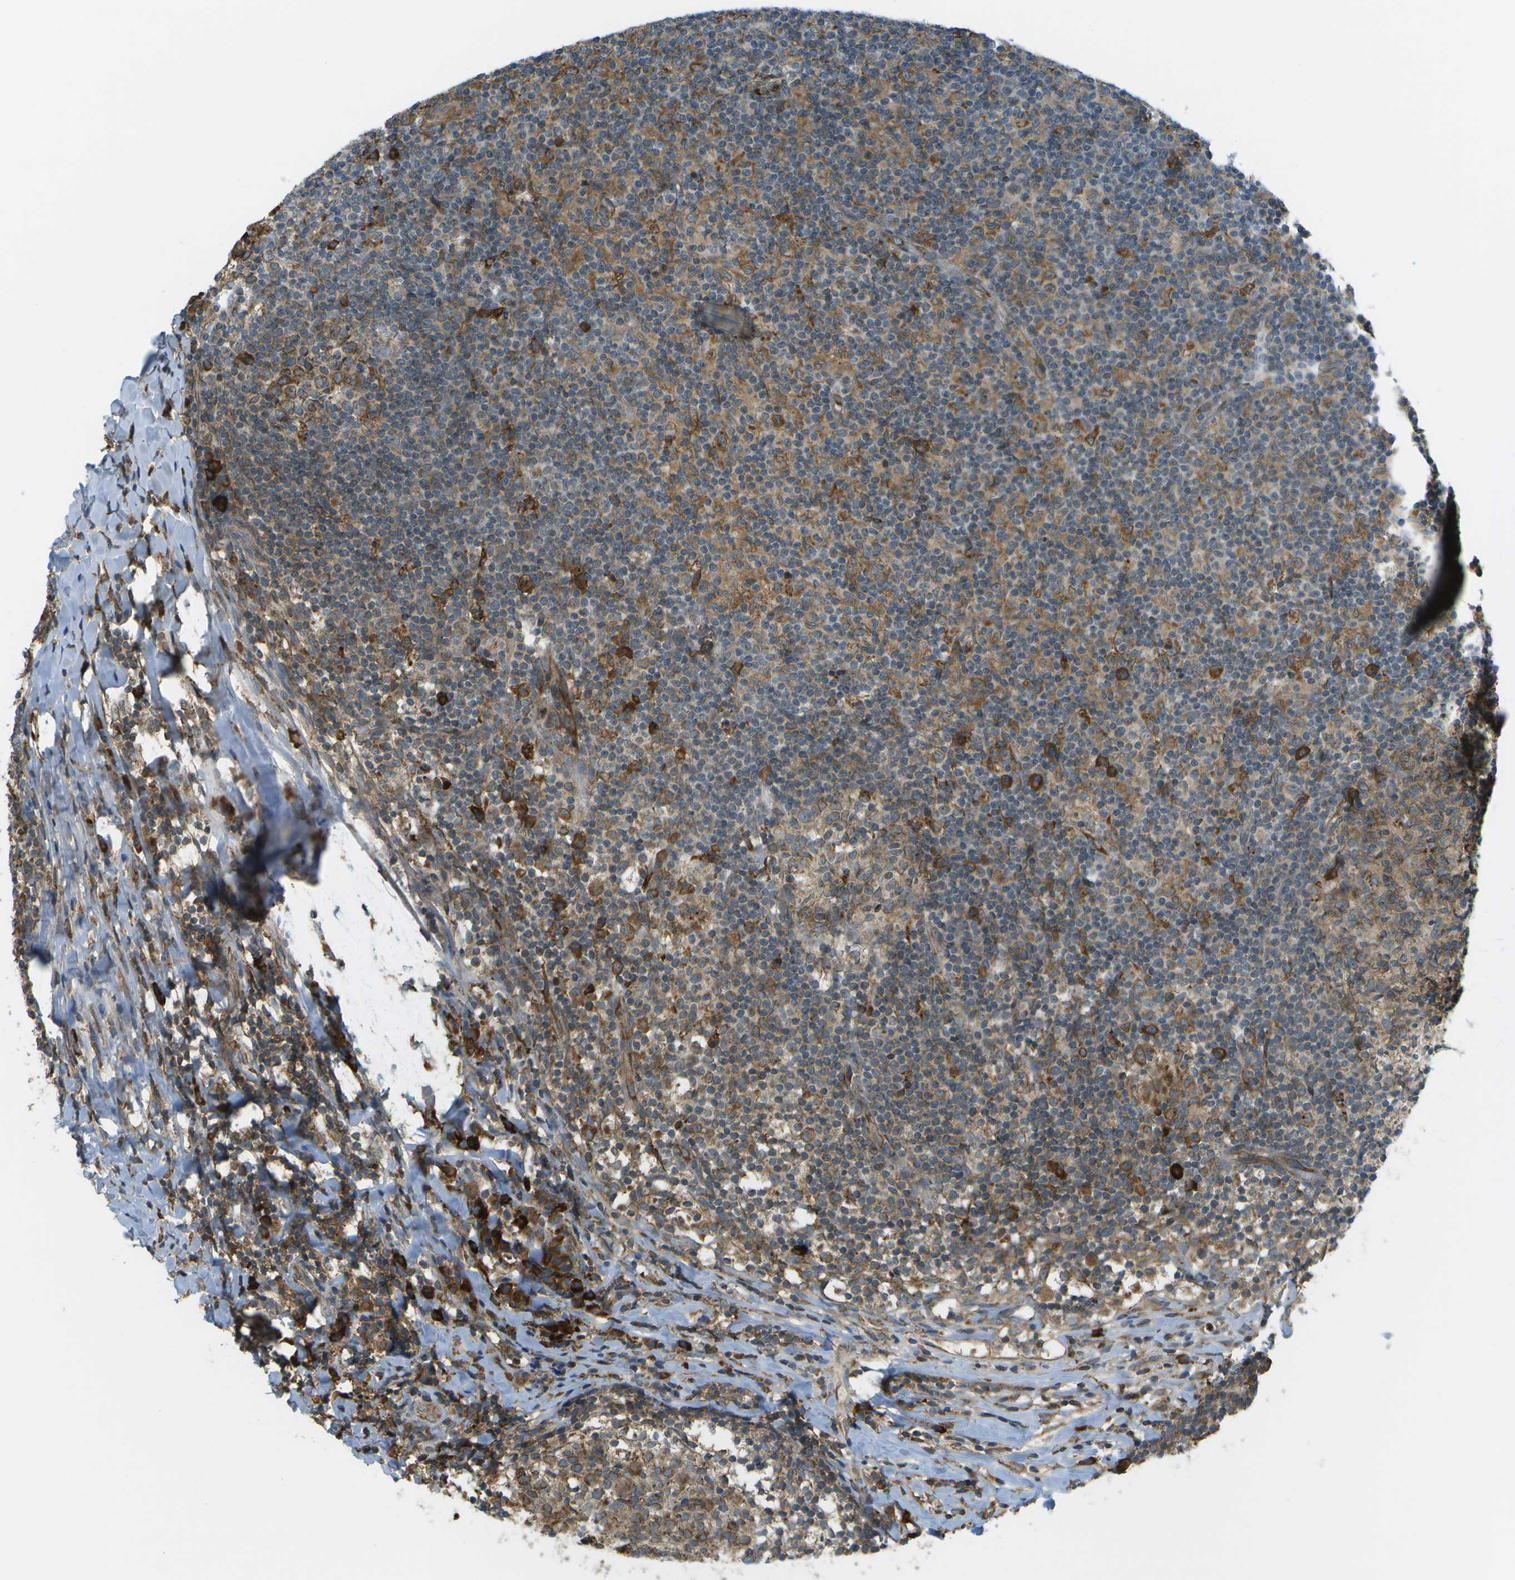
{"staining": {"intensity": "strong", "quantity": ">75%", "location": "cytoplasmic/membranous"}, "tissue": "lymph node", "cell_type": "Germinal center cells", "image_type": "normal", "snomed": [{"axis": "morphology", "description": "Normal tissue, NOS"}, {"axis": "morphology", "description": "Inflammation, NOS"}, {"axis": "topography", "description": "Lymph node"}], "caption": "Normal lymph node was stained to show a protein in brown. There is high levels of strong cytoplasmic/membranous positivity in approximately >75% of germinal center cells.", "gene": "USP30", "patient": {"sex": "male", "age": 55}}